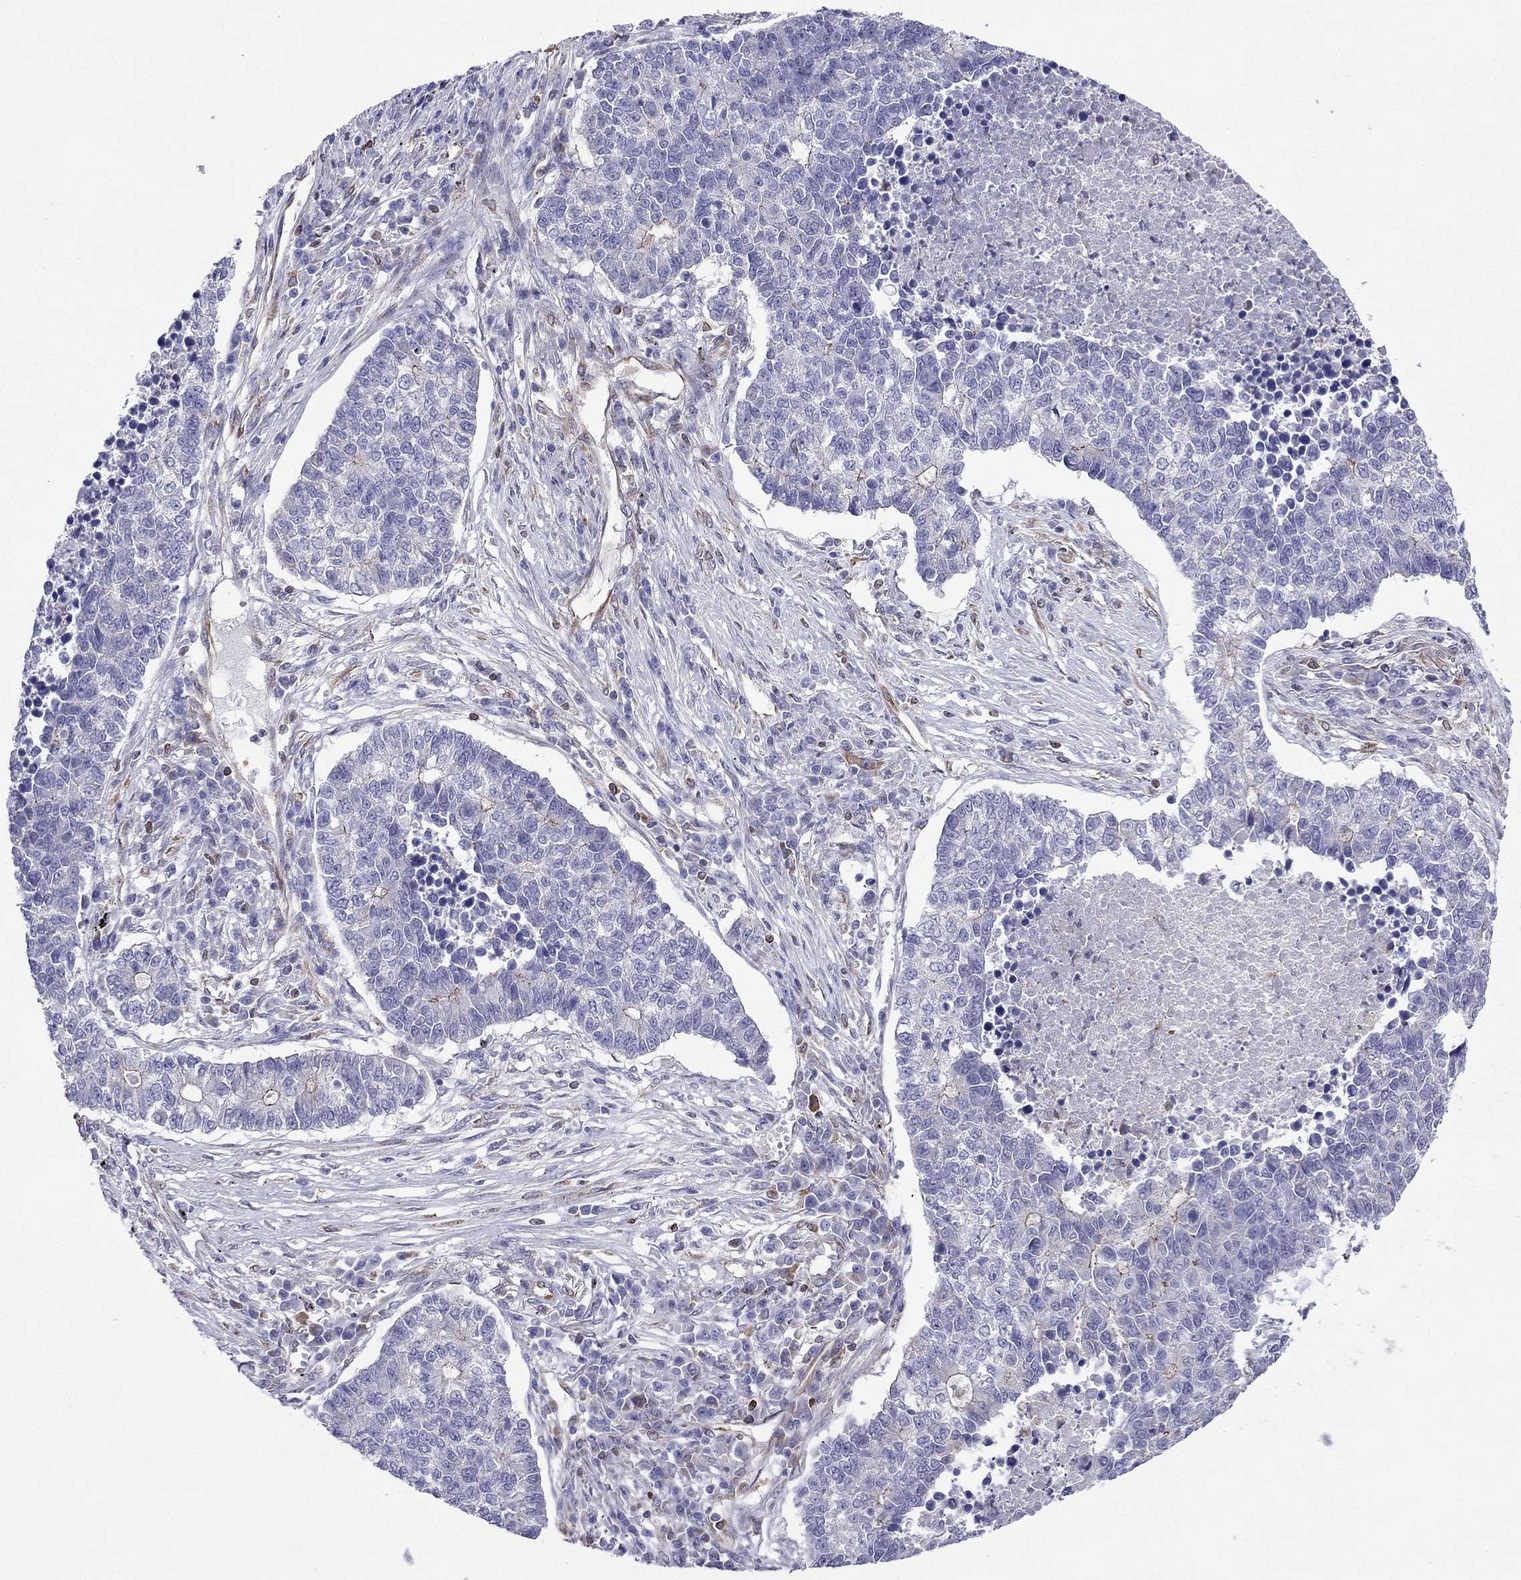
{"staining": {"intensity": "negative", "quantity": "none", "location": "none"}, "tissue": "lung cancer", "cell_type": "Tumor cells", "image_type": "cancer", "snomed": [{"axis": "morphology", "description": "Adenocarcinoma, NOS"}, {"axis": "topography", "description": "Lung"}], "caption": "This is an IHC photomicrograph of lung adenocarcinoma. There is no expression in tumor cells.", "gene": "GNAL", "patient": {"sex": "male", "age": 57}}